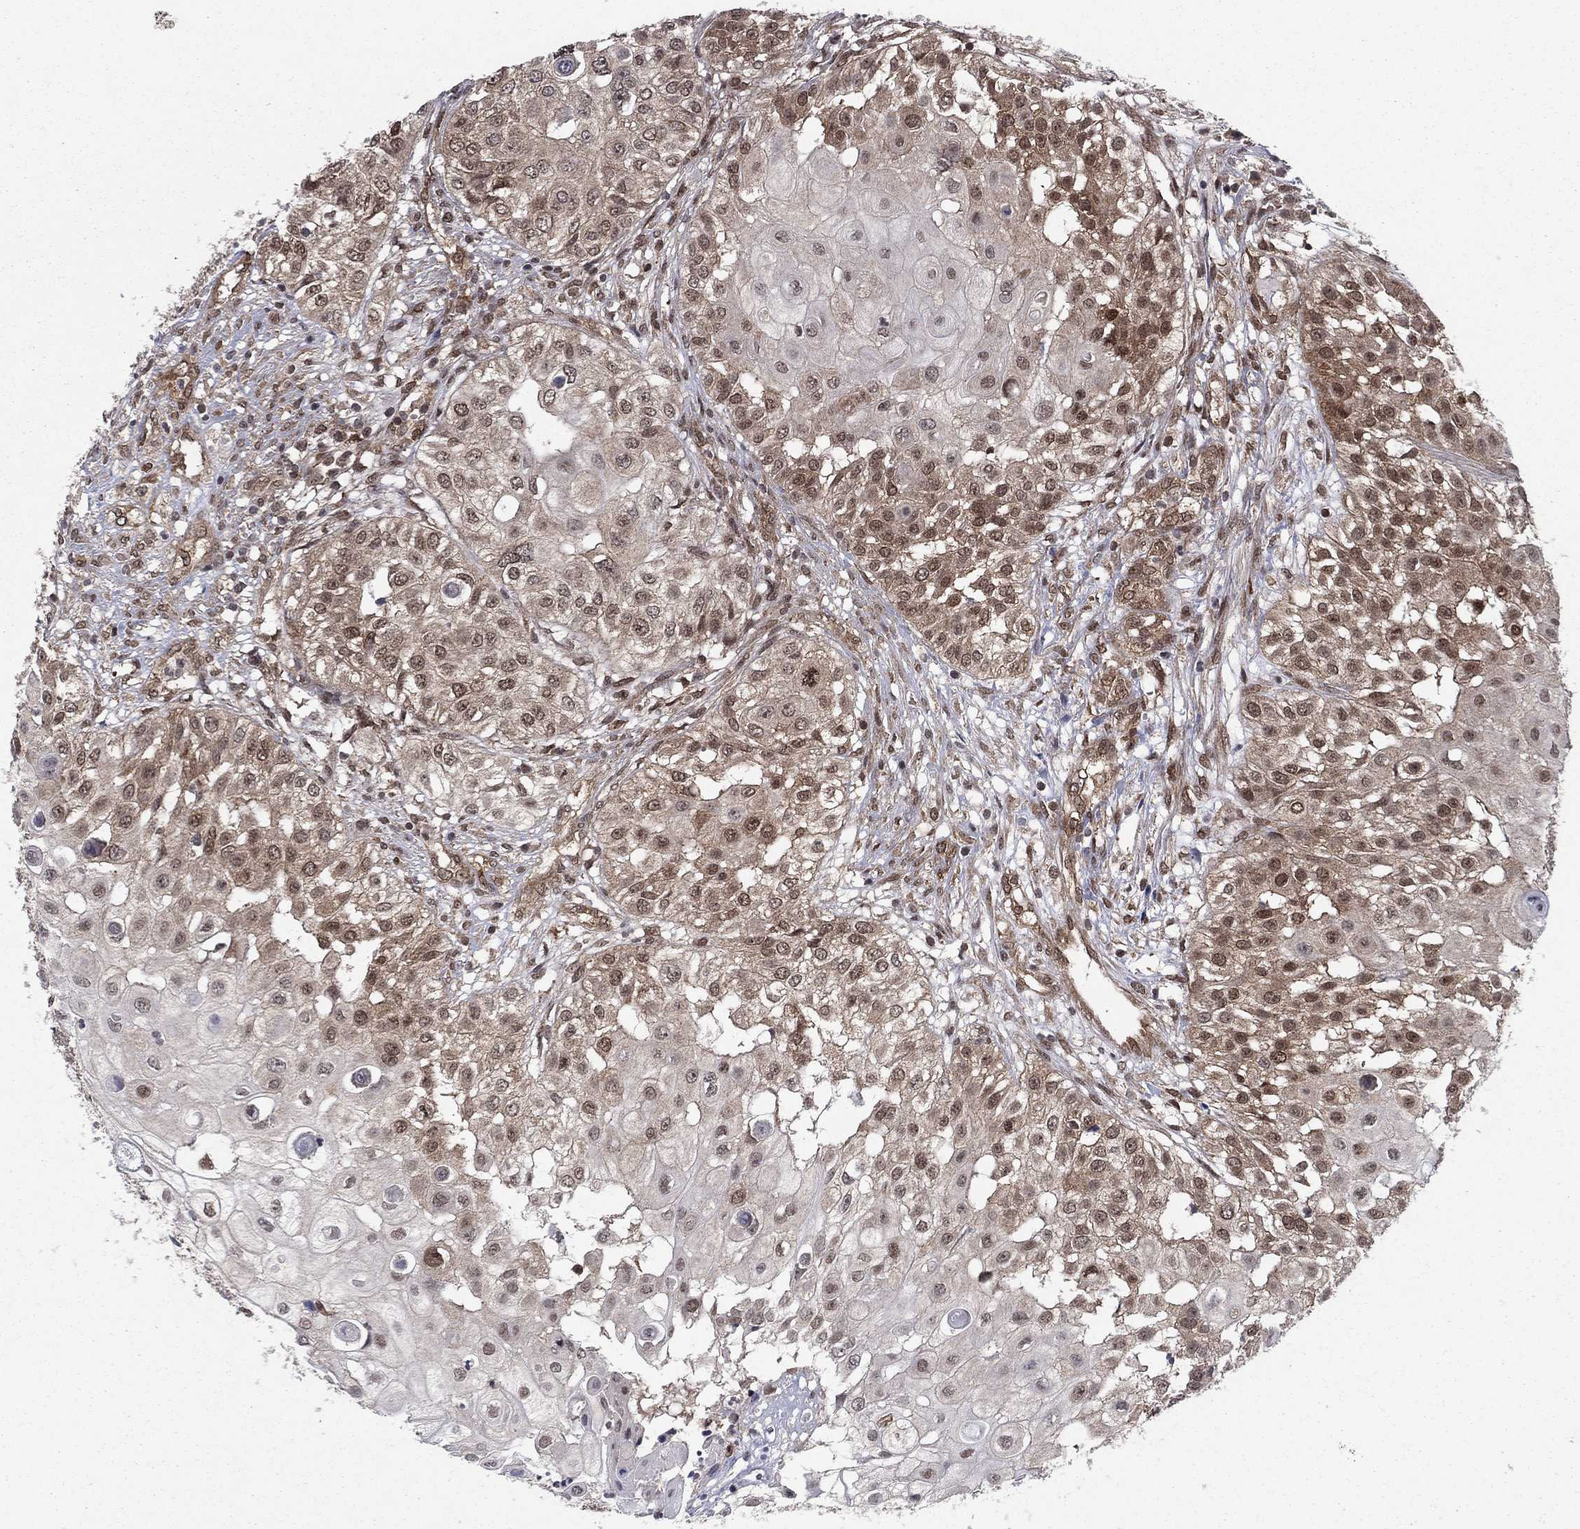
{"staining": {"intensity": "moderate", "quantity": "25%-75%", "location": "cytoplasmic/membranous,nuclear"}, "tissue": "urothelial cancer", "cell_type": "Tumor cells", "image_type": "cancer", "snomed": [{"axis": "morphology", "description": "Urothelial carcinoma, High grade"}, {"axis": "topography", "description": "Urinary bladder"}], "caption": "Protein analysis of urothelial cancer tissue shows moderate cytoplasmic/membranous and nuclear staining in about 25%-75% of tumor cells. Nuclei are stained in blue.", "gene": "DNAJA1", "patient": {"sex": "female", "age": 79}}